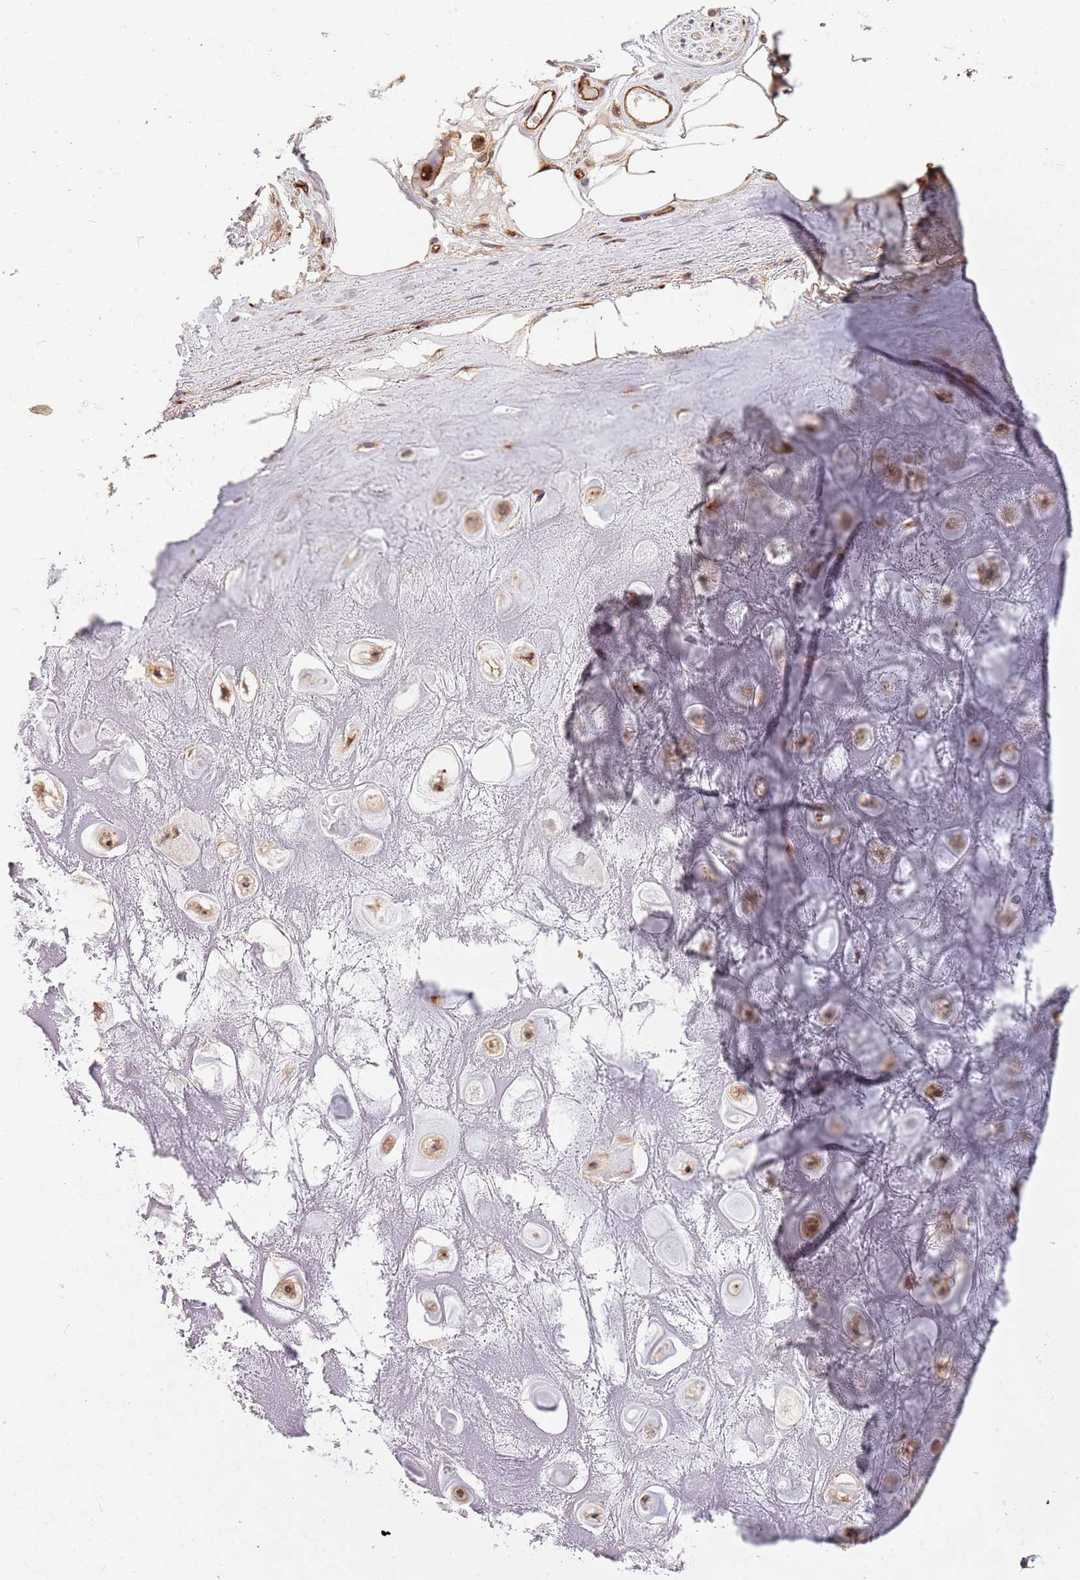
{"staining": {"intensity": "weak", "quantity": "<25%", "location": "cytoplasmic/membranous"}, "tissue": "adipose tissue", "cell_type": "Adipocytes", "image_type": "normal", "snomed": [{"axis": "morphology", "description": "Normal tissue, NOS"}, {"axis": "topography", "description": "Cartilage tissue"}], "caption": "A histopathology image of adipose tissue stained for a protein demonstrates no brown staining in adipocytes. (DAB immunohistochemistry with hematoxylin counter stain).", "gene": "HAUS3", "patient": {"sex": "male", "age": 81}}